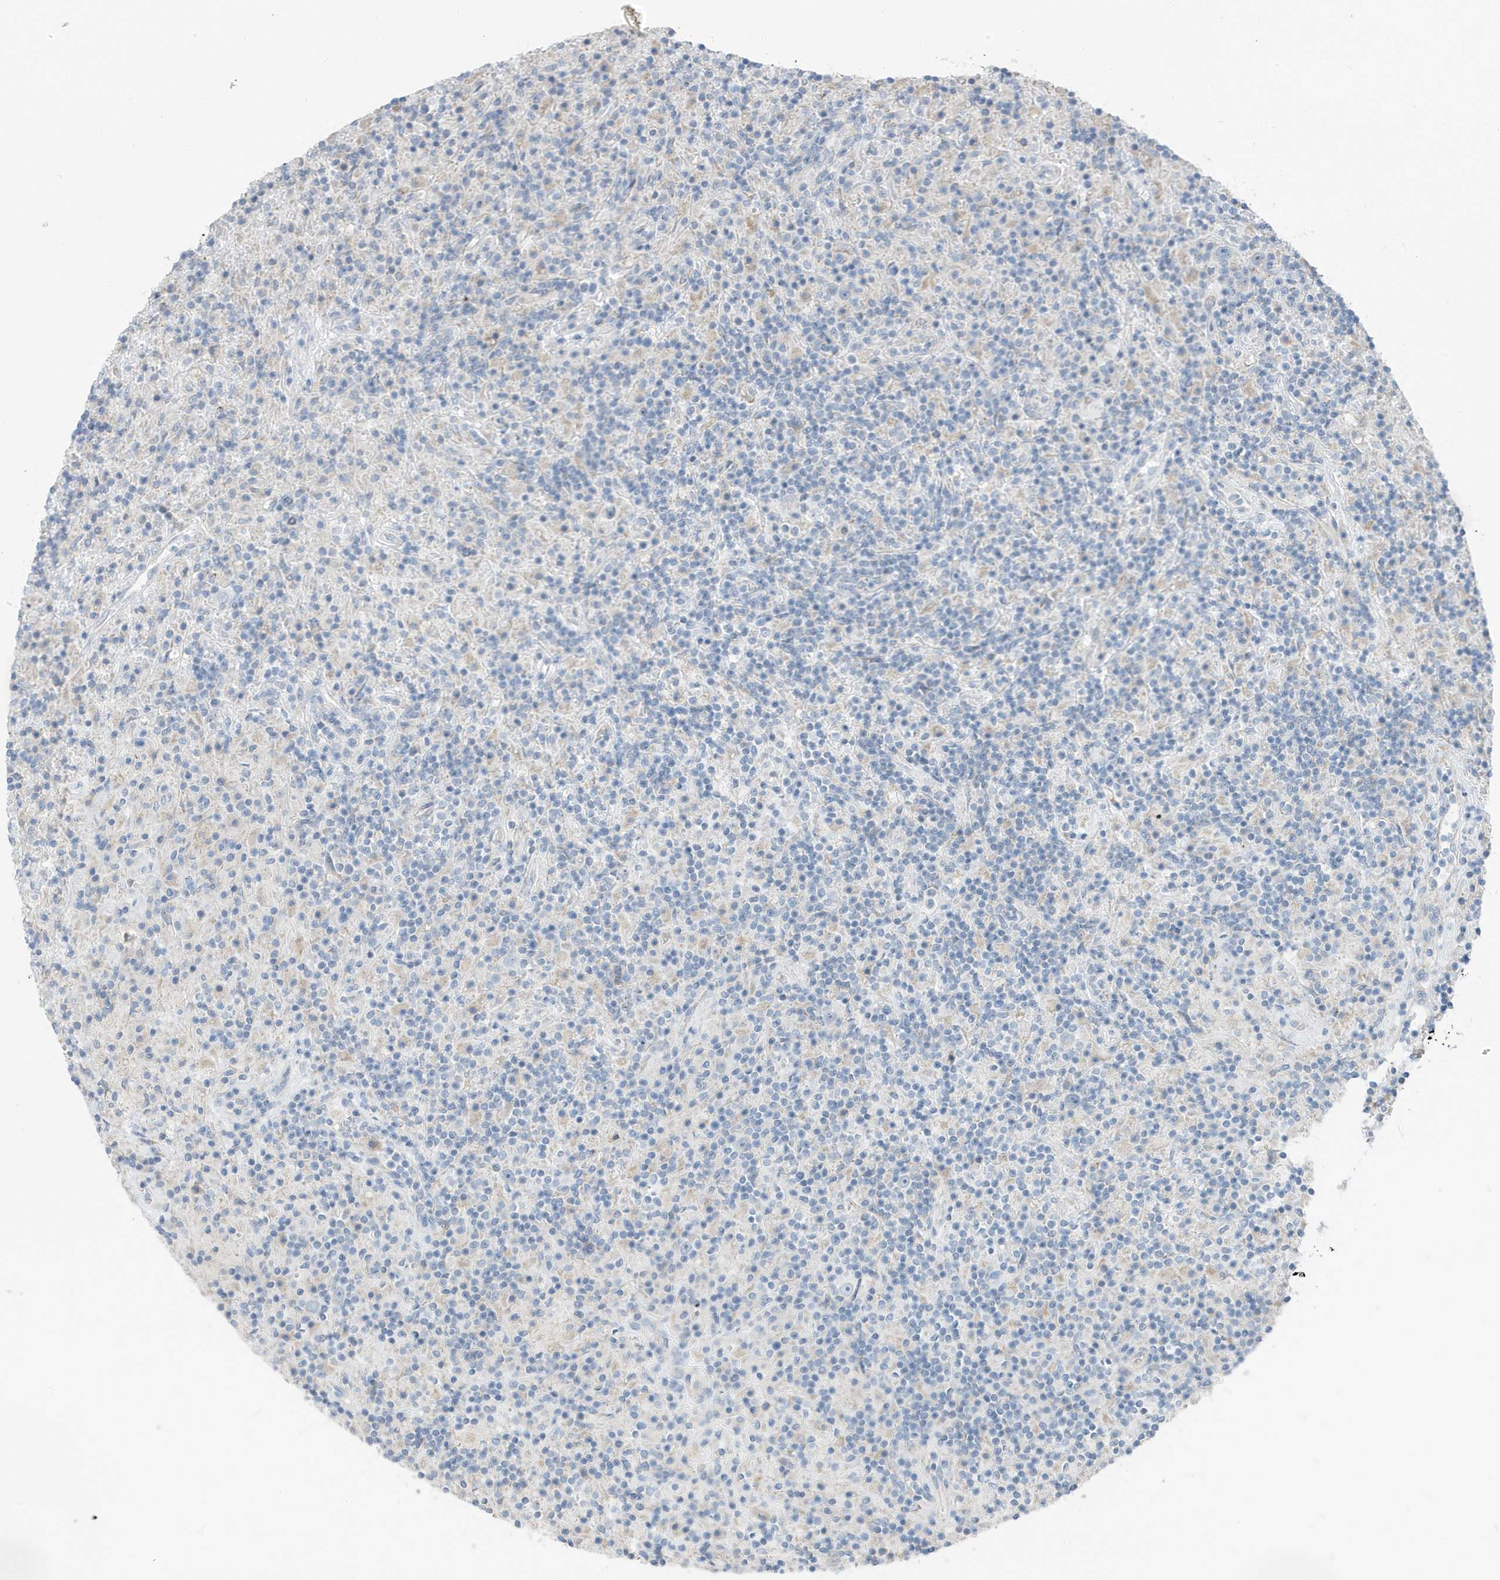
{"staining": {"intensity": "negative", "quantity": "none", "location": "none"}, "tissue": "lymphoma", "cell_type": "Tumor cells", "image_type": "cancer", "snomed": [{"axis": "morphology", "description": "Hodgkin's disease, NOS"}, {"axis": "topography", "description": "Lymph node"}], "caption": "This is an immunohistochemistry (IHC) histopathology image of Hodgkin's disease. There is no expression in tumor cells.", "gene": "ATP13A5", "patient": {"sex": "male", "age": 70}}